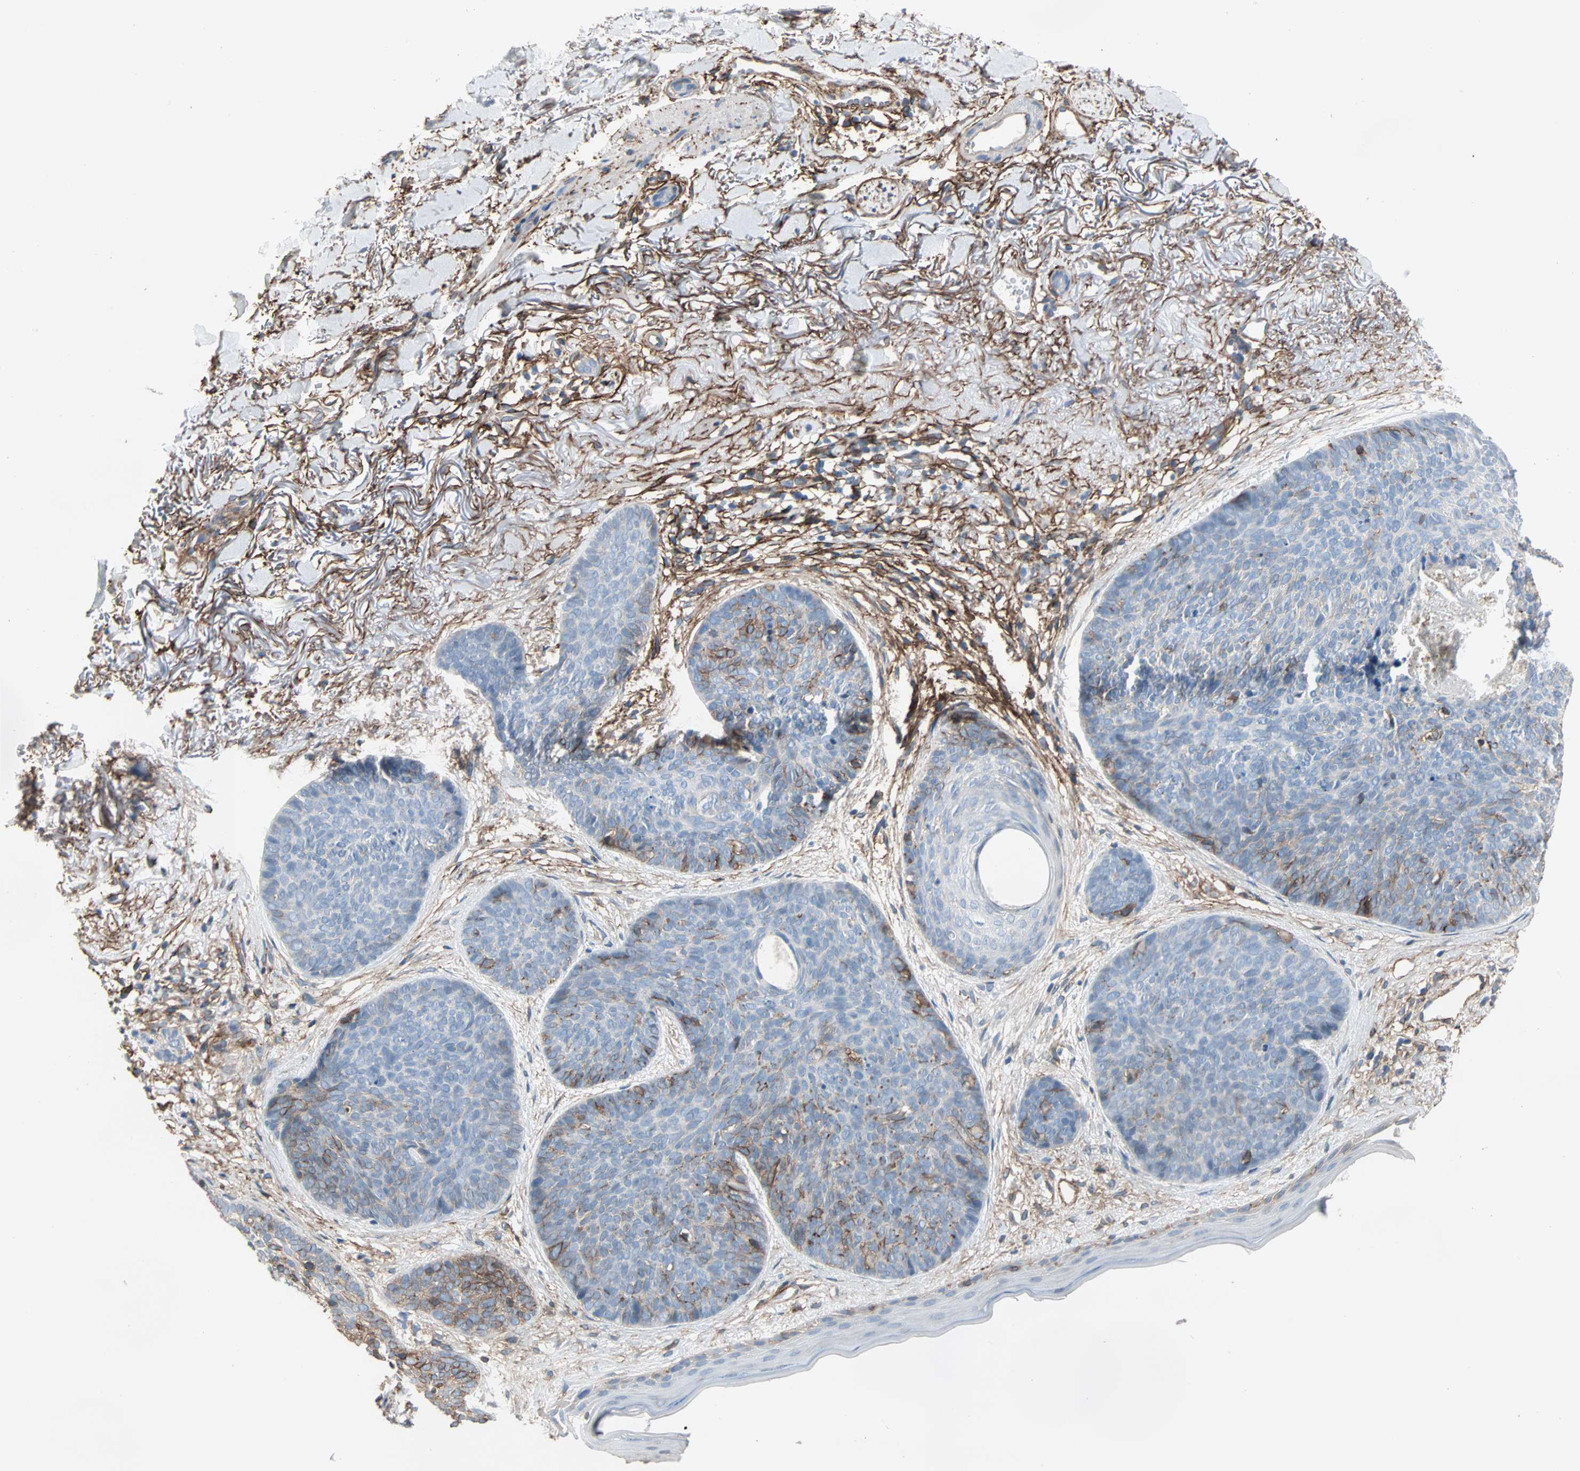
{"staining": {"intensity": "moderate", "quantity": "<25%", "location": "cytoplasmic/membranous"}, "tissue": "skin cancer", "cell_type": "Tumor cells", "image_type": "cancer", "snomed": [{"axis": "morphology", "description": "Normal tissue, NOS"}, {"axis": "morphology", "description": "Basal cell carcinoma"}, {"axis": "topography", "description": "Skin"}], "caption": "Immunohistochemistry (IHC) of skin cancer displays low levels of moderate cytoplasmic/membranous positivity in about <25% of tumor cells.", "gene": "EPB41L2", "patient": {"sex": "female", "age": 70}}